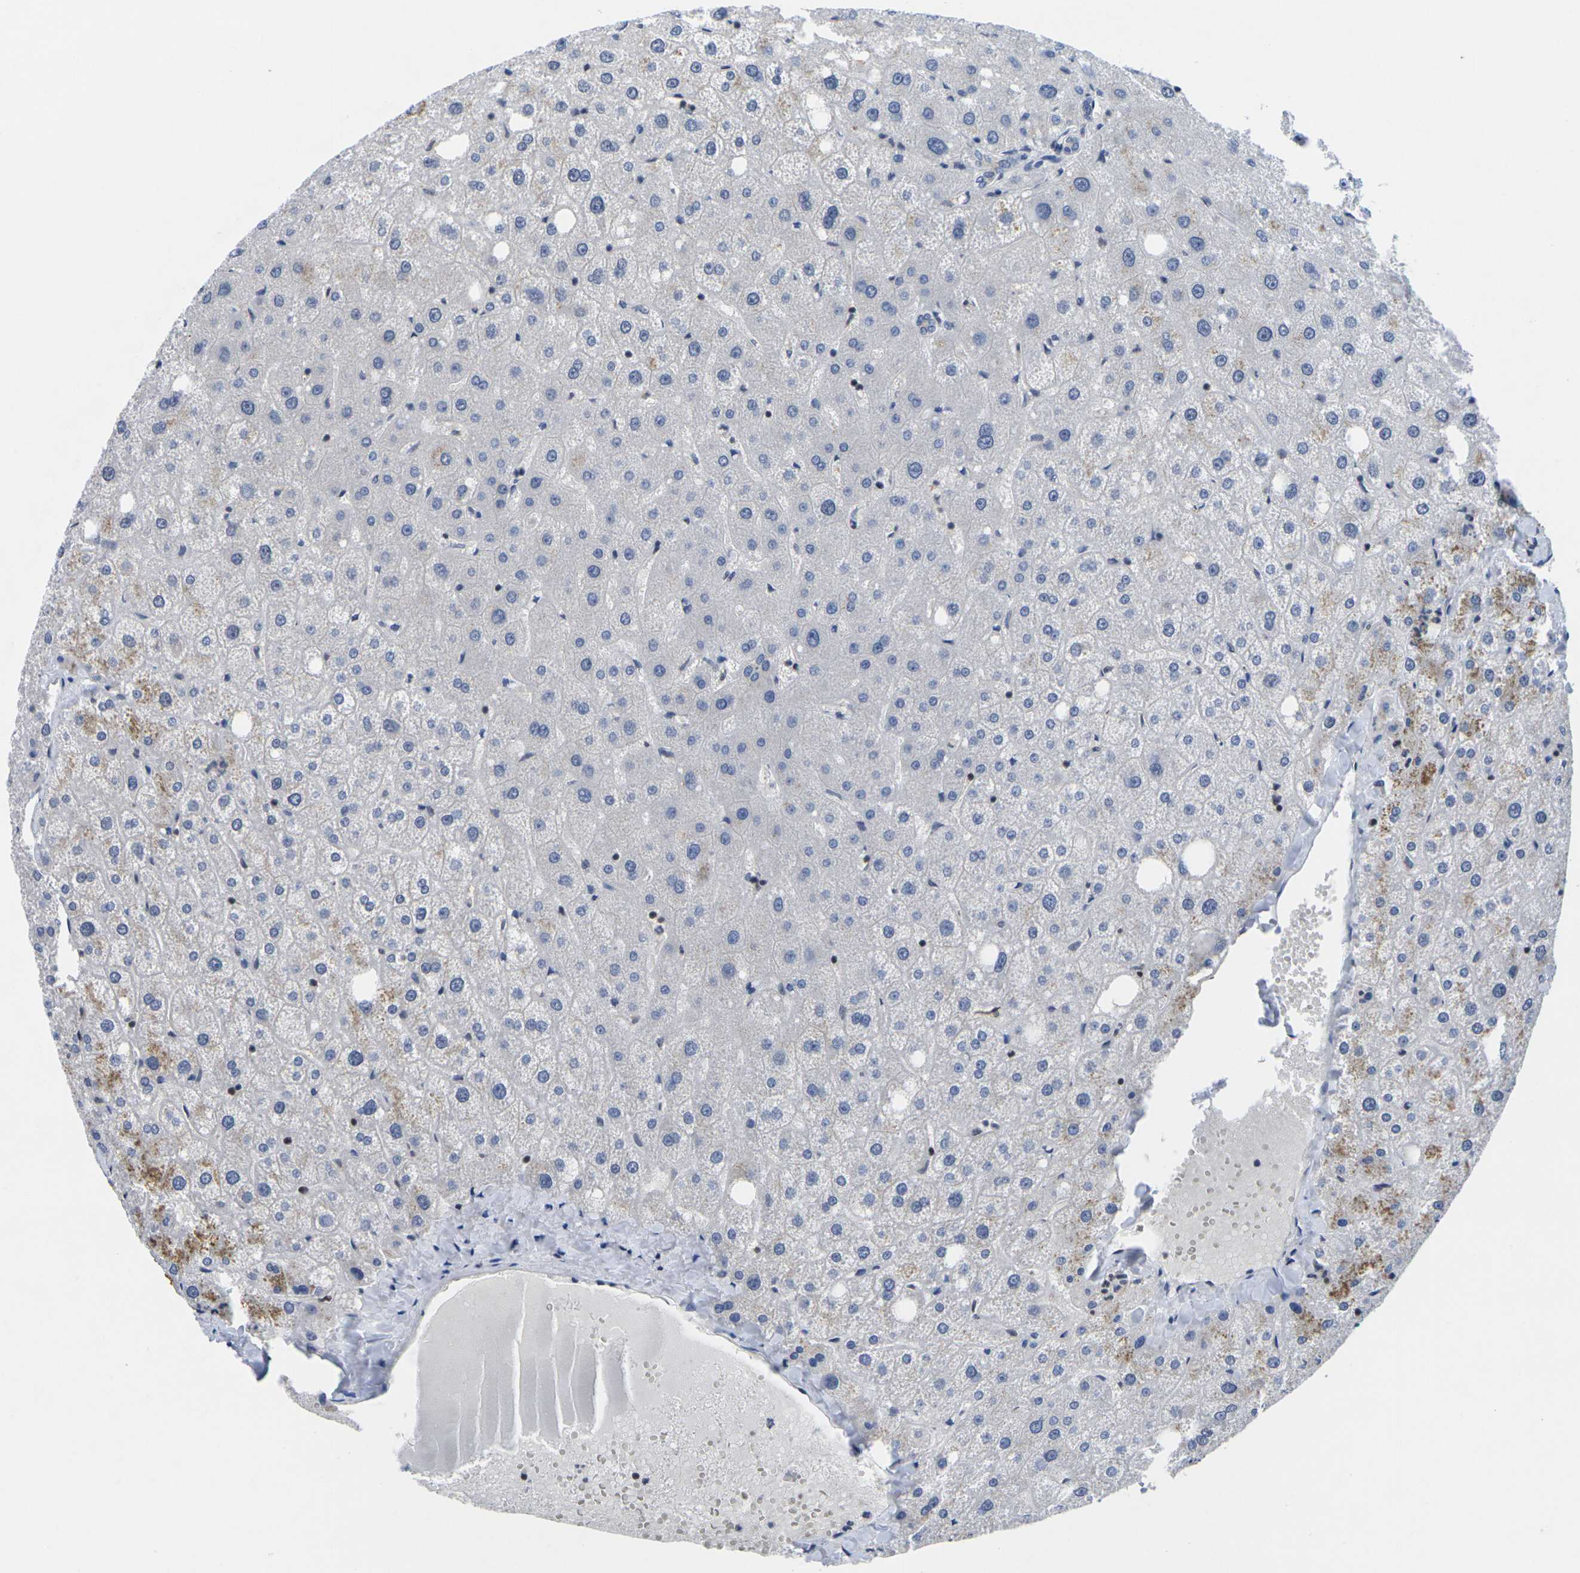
{"staining": {"intensity": "negative", "quantity": "none", "location": "none"}, "tissue": "liver", "cell_type": "Cholangiocytes", "image_type": "normal", "snomed": [{"axis": "morphology", "description": "Normal tissue, NOS"}, {"axis": "topography", "description": "Liver"}], "caption": "Immunohistochemistry (IHC) of normal liver exhibits no positivity in cholangiocytes. (DAB (3,3'-diaminobenzidine) immunohistochemistry (IHC) with hematoxylin counter stain).", "gene": "IKZF1", "patient": {"sex": "male", "age": 73}}